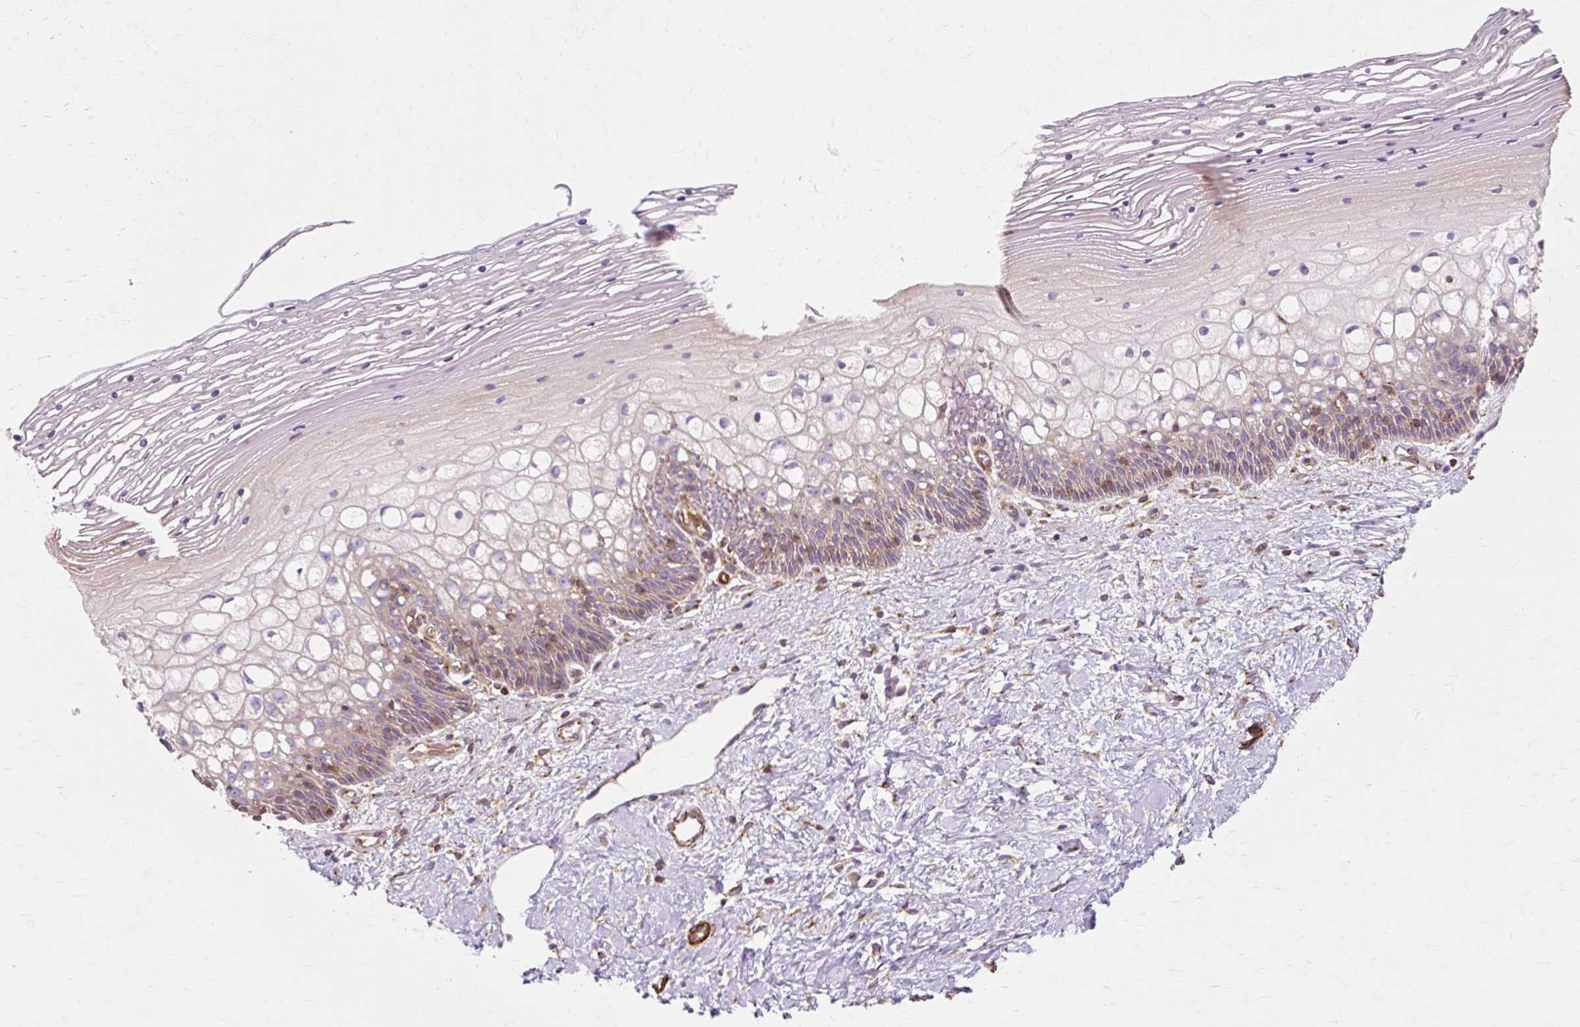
{"staining": {"intensity": "moderate", "quantity": "<25%", "location": "cytoplasmic/membranous"}, "tissue": "cervix", "cell_type": "Glandular cells", "image_type": "normal", "snomed": [{"axis": "morphology", "description": "Normal tissue, NOS"}, {"axis": "topography", "description": "Cervix"}], "caption": "High-power microscopy captured an immunohistochemistry (IHC) image of unremarkable cervix, revealing moderate cytoplasmic/membranous staining in about <25% of glandular cells.", "gene": "TBC1D2B", "patient": {"sex": "female", "age": 36}}